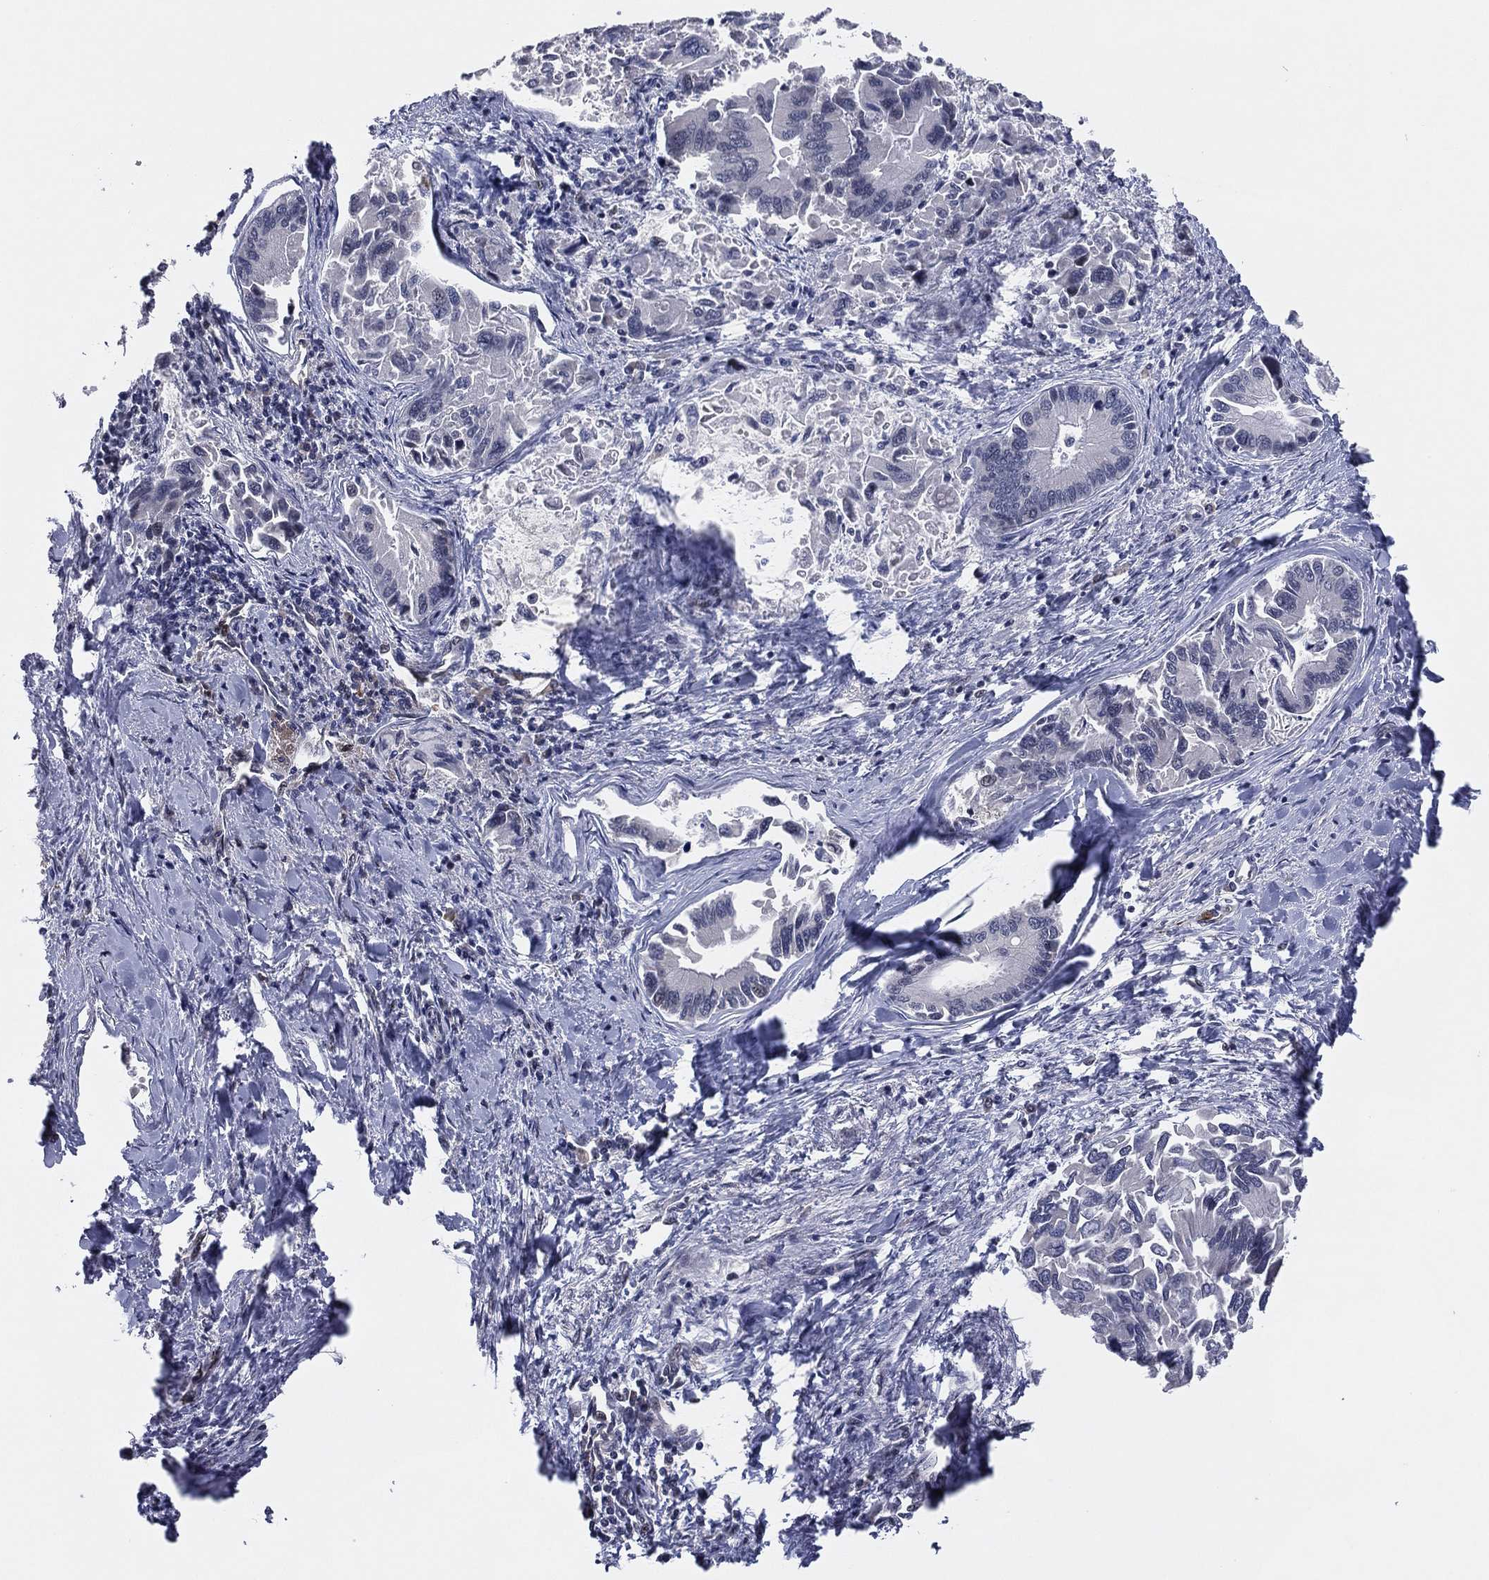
{"staining": {"intensity": "negative", "quantity": "none", "location": "none"}, "tissue": "liver cancer", "cell_type": "Tumor cells", "image_type": "cancer", "snomed": [{"axis": "morphology", "description": "Cholangiocarcinoma"}, {"axis": "topography", "description": "Liver"}], "caption": "High magnification brightfield microscopy of liver cancer stained with DAB (brown) and counterstained with hematoxylin (blue): tumor cells show no significant positivity. (DAB immunohistochemistry (IHC) with hematoxylin counter stain).", "gene": "SNCG", "patient": {"sex": "male", "age": 66}}